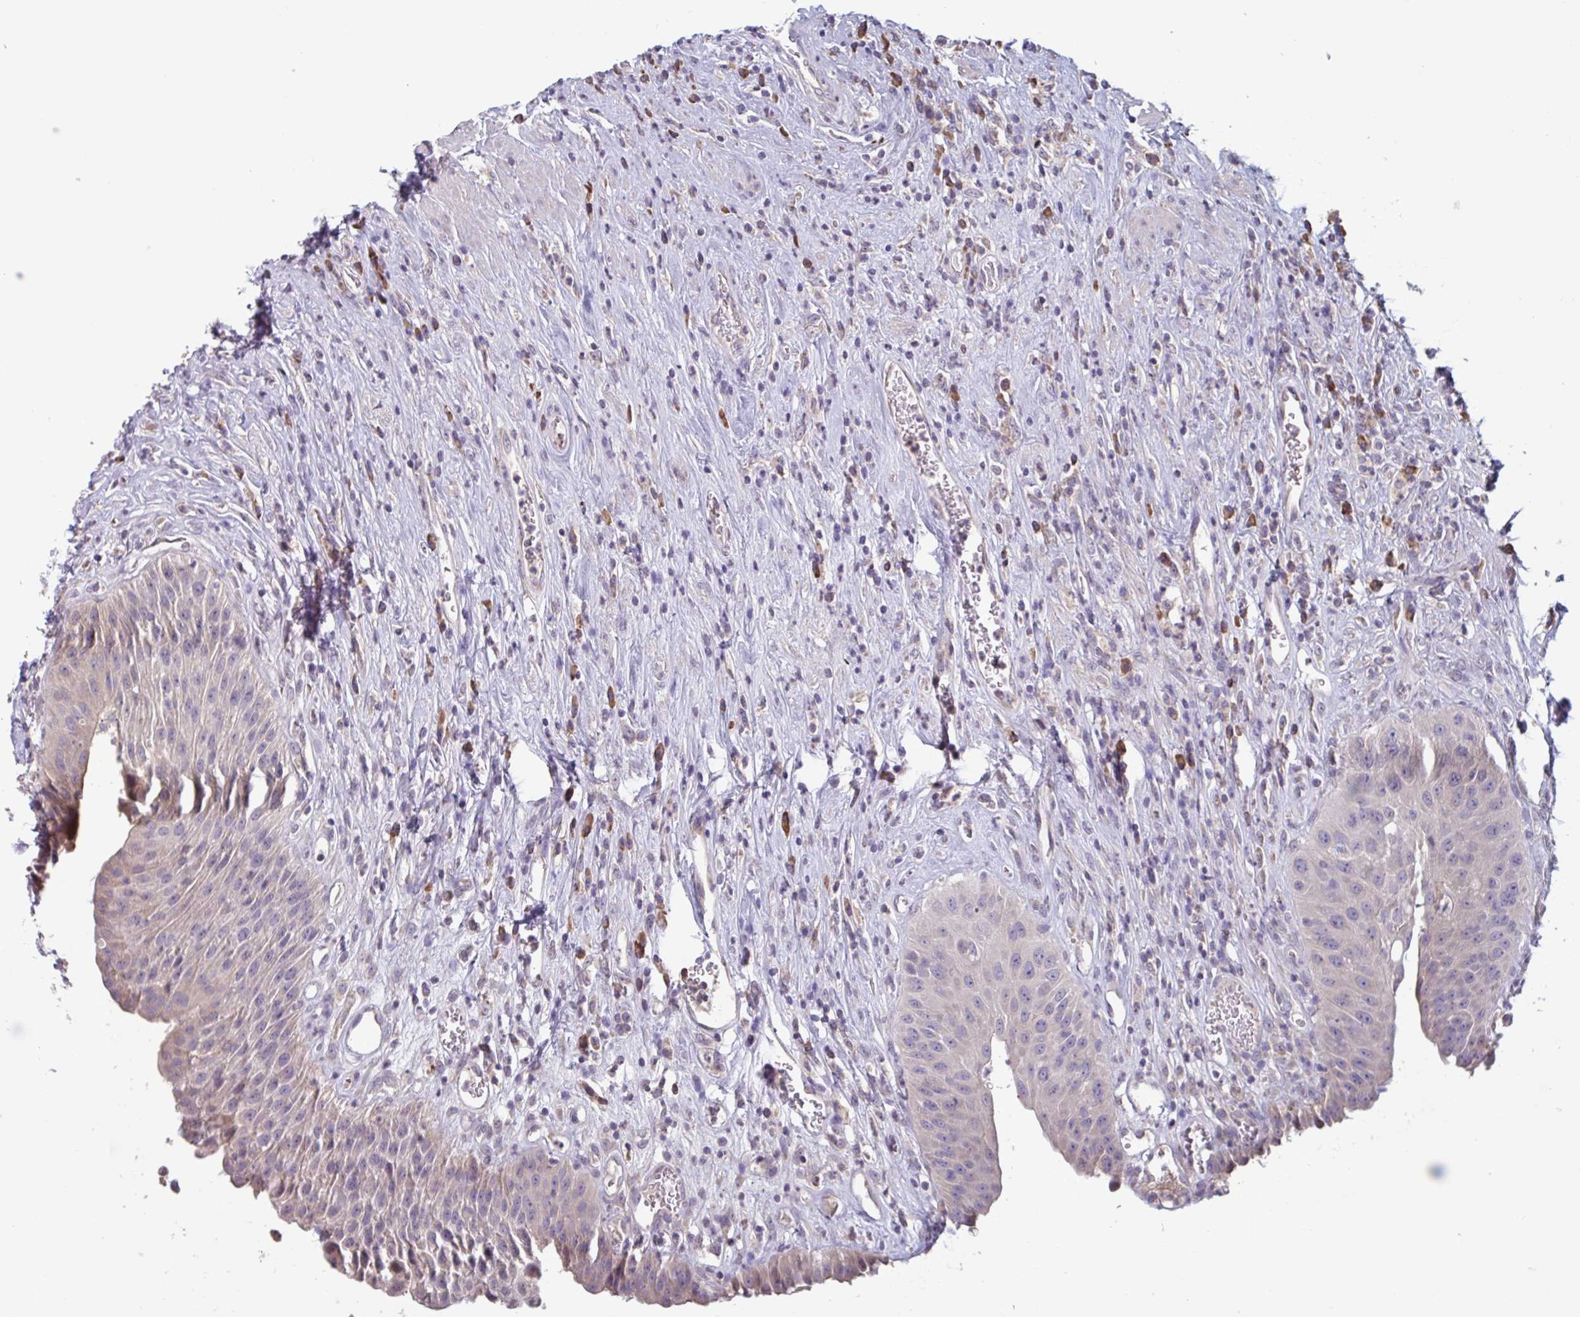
{"staining": {"intensity": "negative", "quantity": "none", "location": "none"}, "tissue": "urinary bladder", "cell_type": "Urothelial cells", "image_type": "normal", "snomed": [{"axis": "morphology", "description": "Normal tissue, NOS"}, {"axis": "topography", "description": "Urinary bladder"}], "caption": "IHC micrograph of normal urinary bladder: urinary bladder stained with DAB displays no significant protein positivity in urothelial cells.", "gene": "CD1E", "patient": {"sex": "female", "age": 56}}